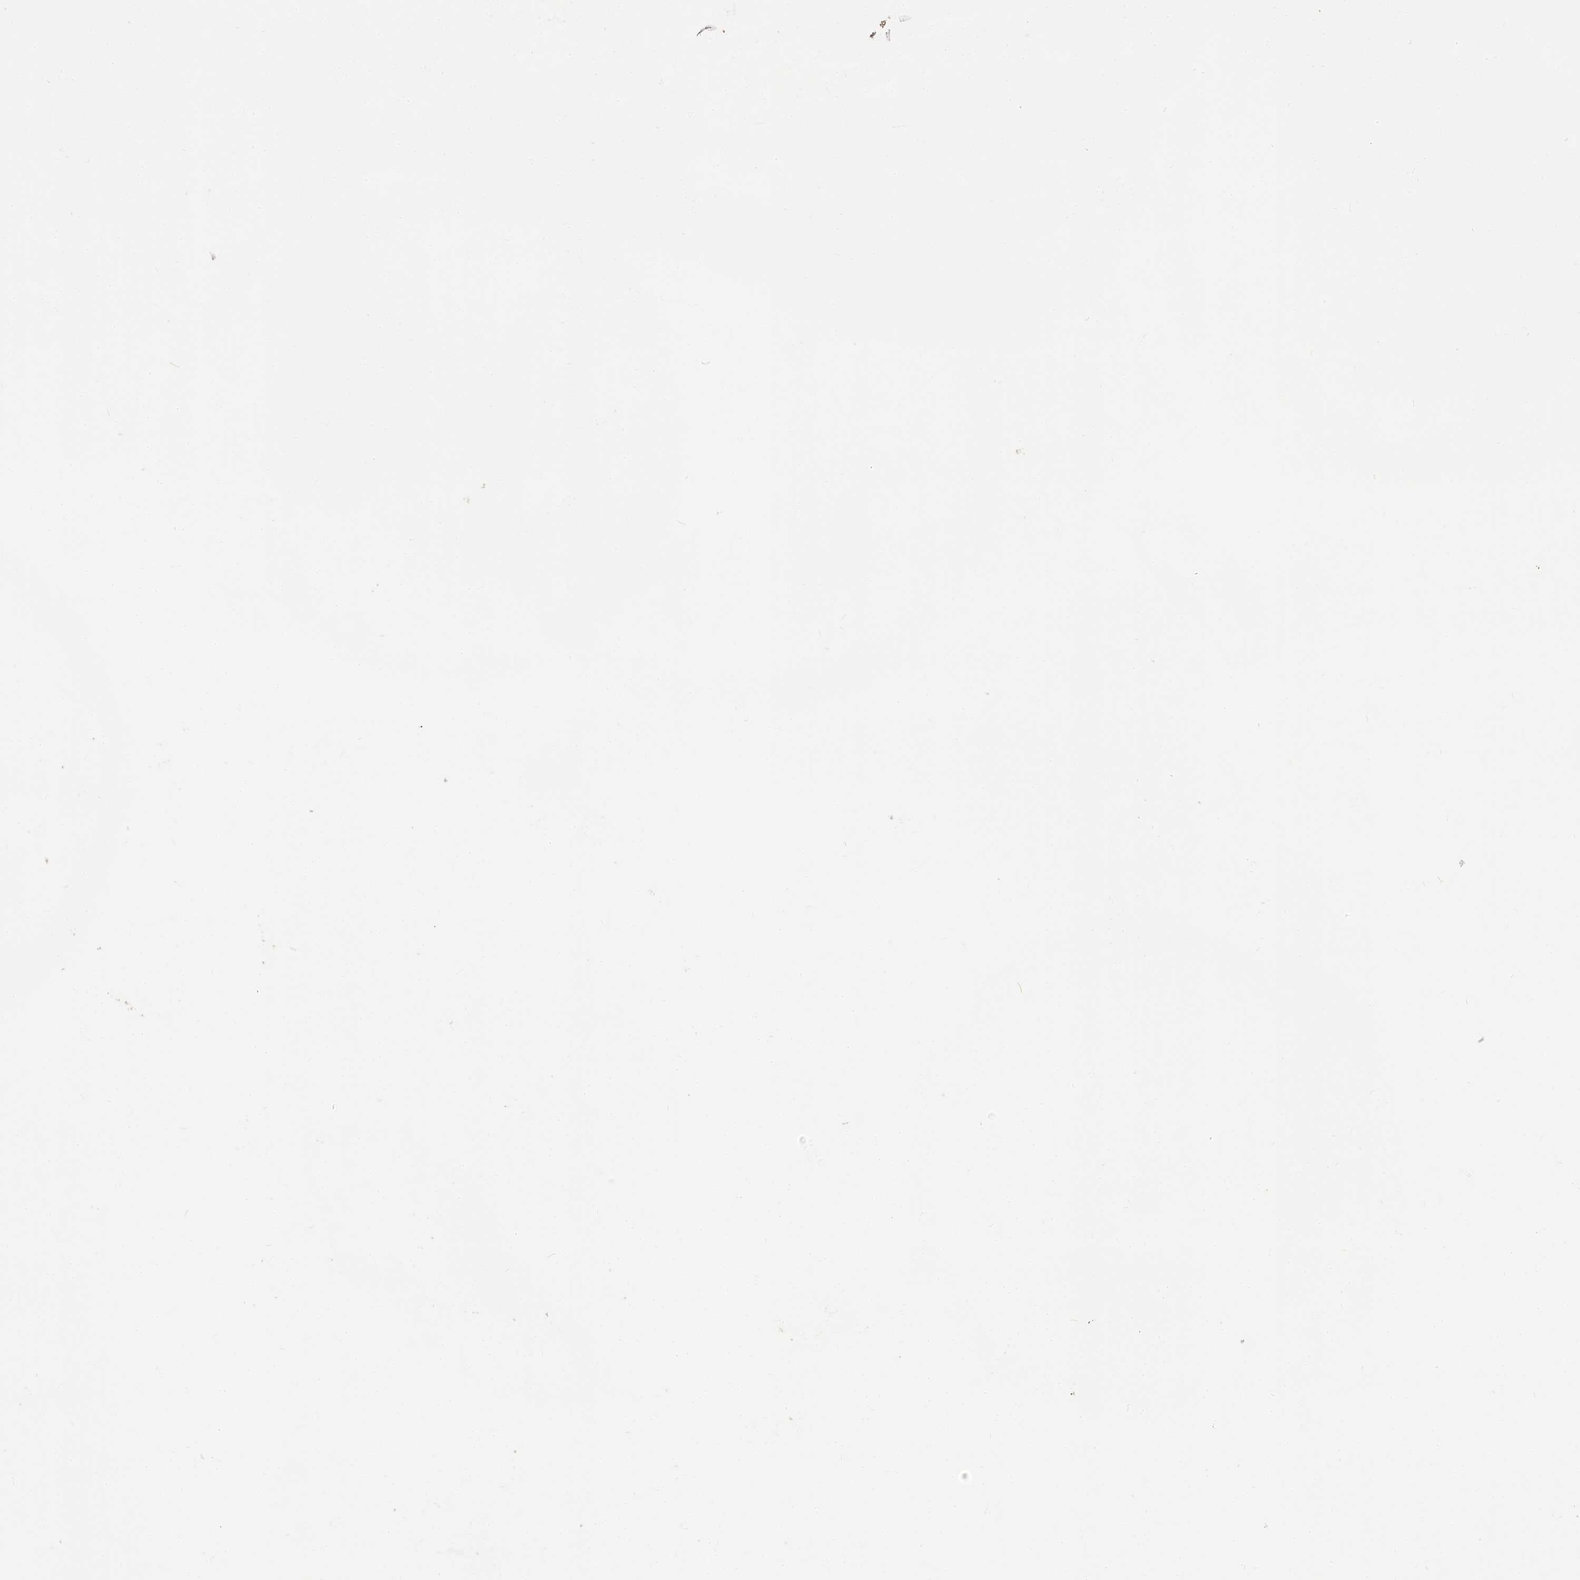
{"staining": {"intensity": "weak", "quantity": ">75%", "location": "nuclear"}, "tissue": "testis cancer", "cell_type": "Tumor cells", "image_type": "cancer", "snomed": [{"axis": "morphology", "description": "Seminoma, NOS"}, {"axis": "topography", "description": "Testis"}], "caption": "Immunohistochemical staining of testis cancer (seminoma) demonstrates weak nuclear protein staining in approximately >75% of tumor cells. (brown staining indicates protein expression, while blue staining denotes nuclei).", "gene": "EXOSC7", "patient": {"sex": "male", "age": 65}}